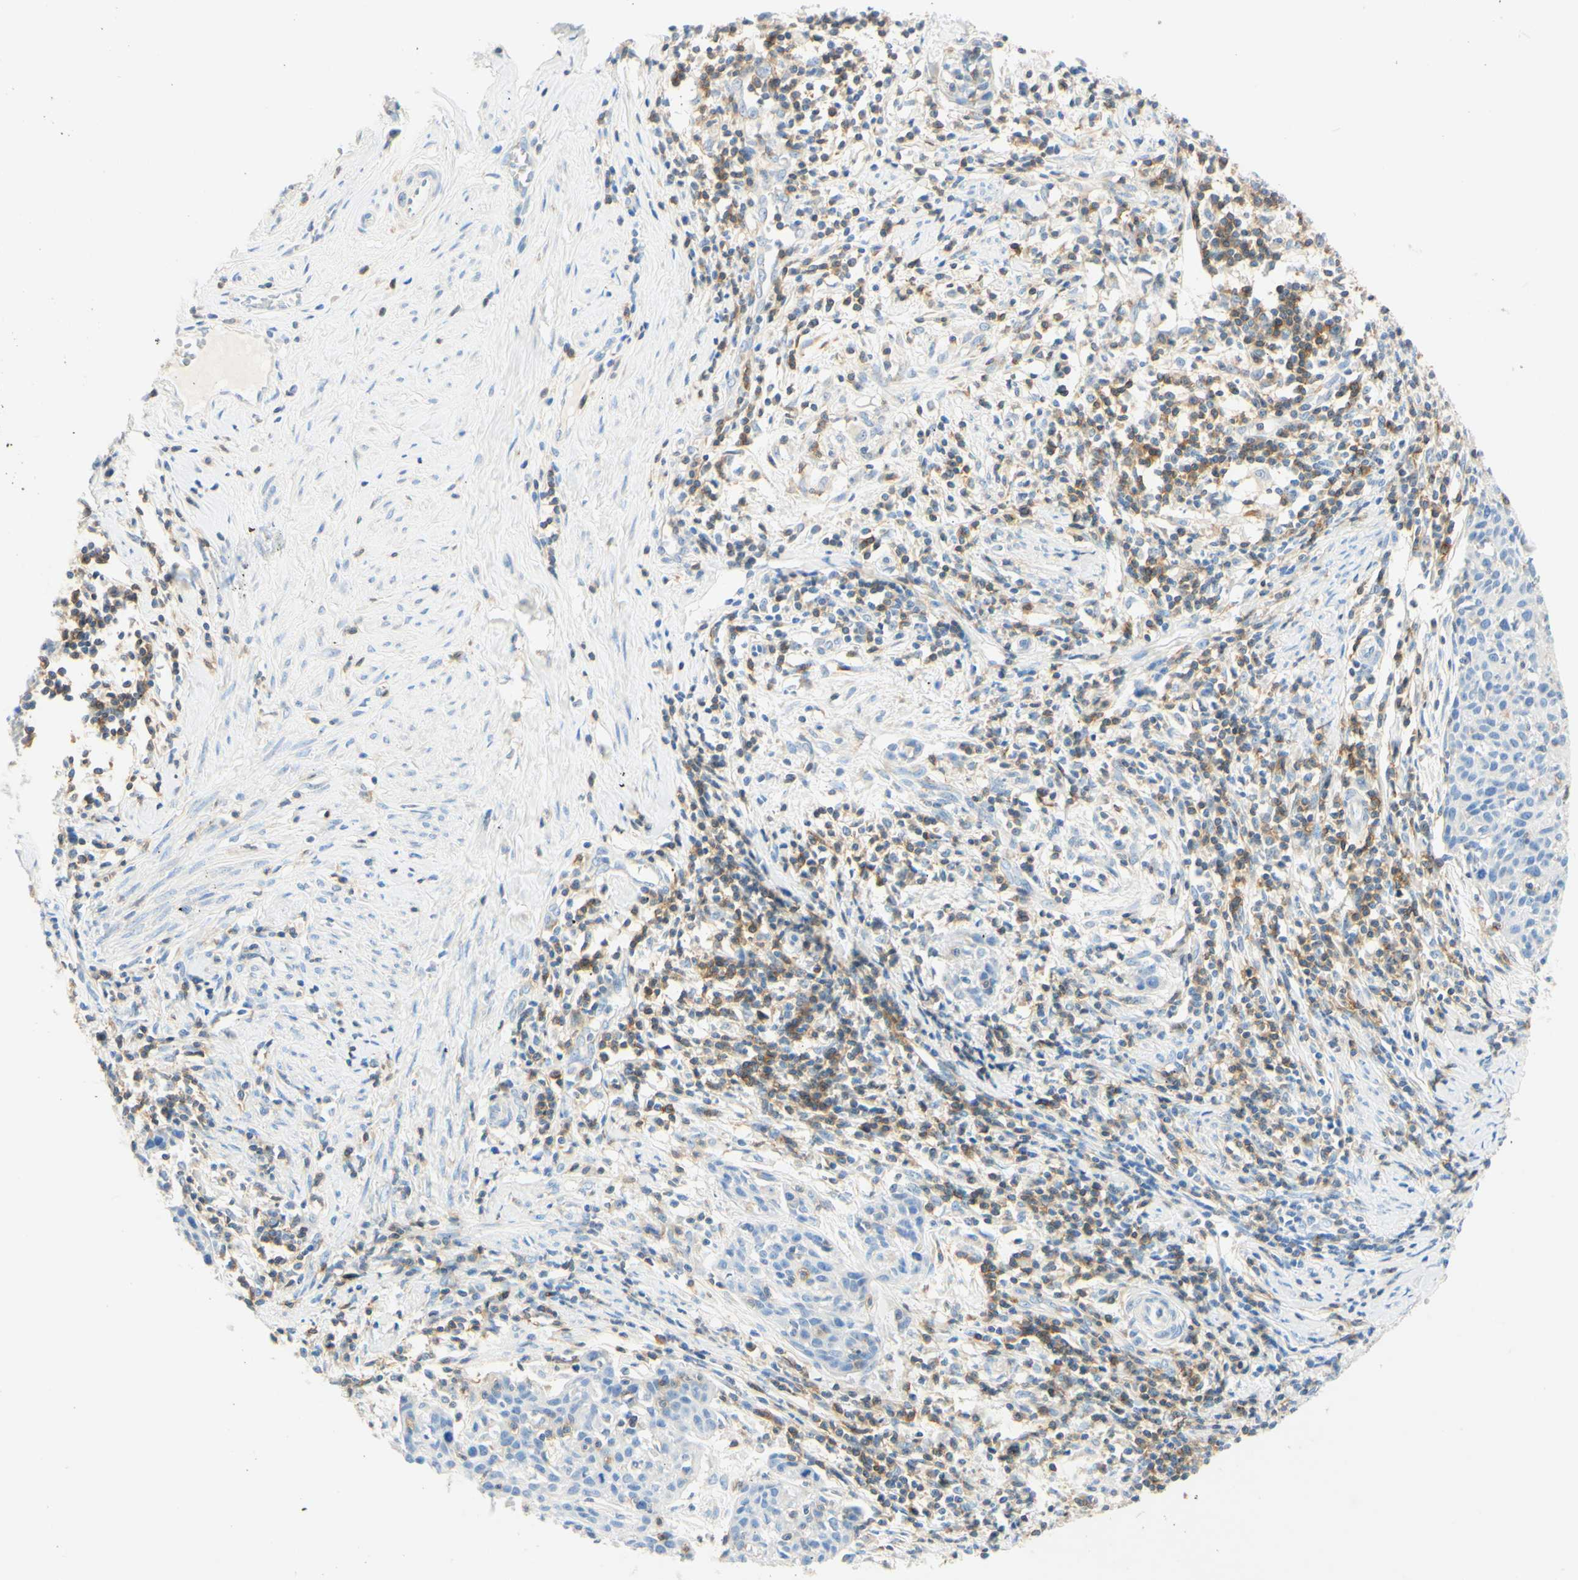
{"staining": {"intensity": "negative", "quantity": "none", "location": "none"}, "tissue": "cervical cancer", "cell_type": "Tumor cells", "image_type": "cancer", "snomed": [{"axis": "morphology", "description": "Squamous cell carcinoma, NOS"}, {"axis": "topography", "description": "Cervix"}], "caption": "Immunohistochemistry micrograph of neoplastic tissue: human cervical cancer (squamous cell carcinoma) stained with DAB (3,3'-diaminobenzidine) demonstrates no significant protein positivity in tumor cells.", "gene": "LAT", "patient": {"sex": "female", "age": 38}}